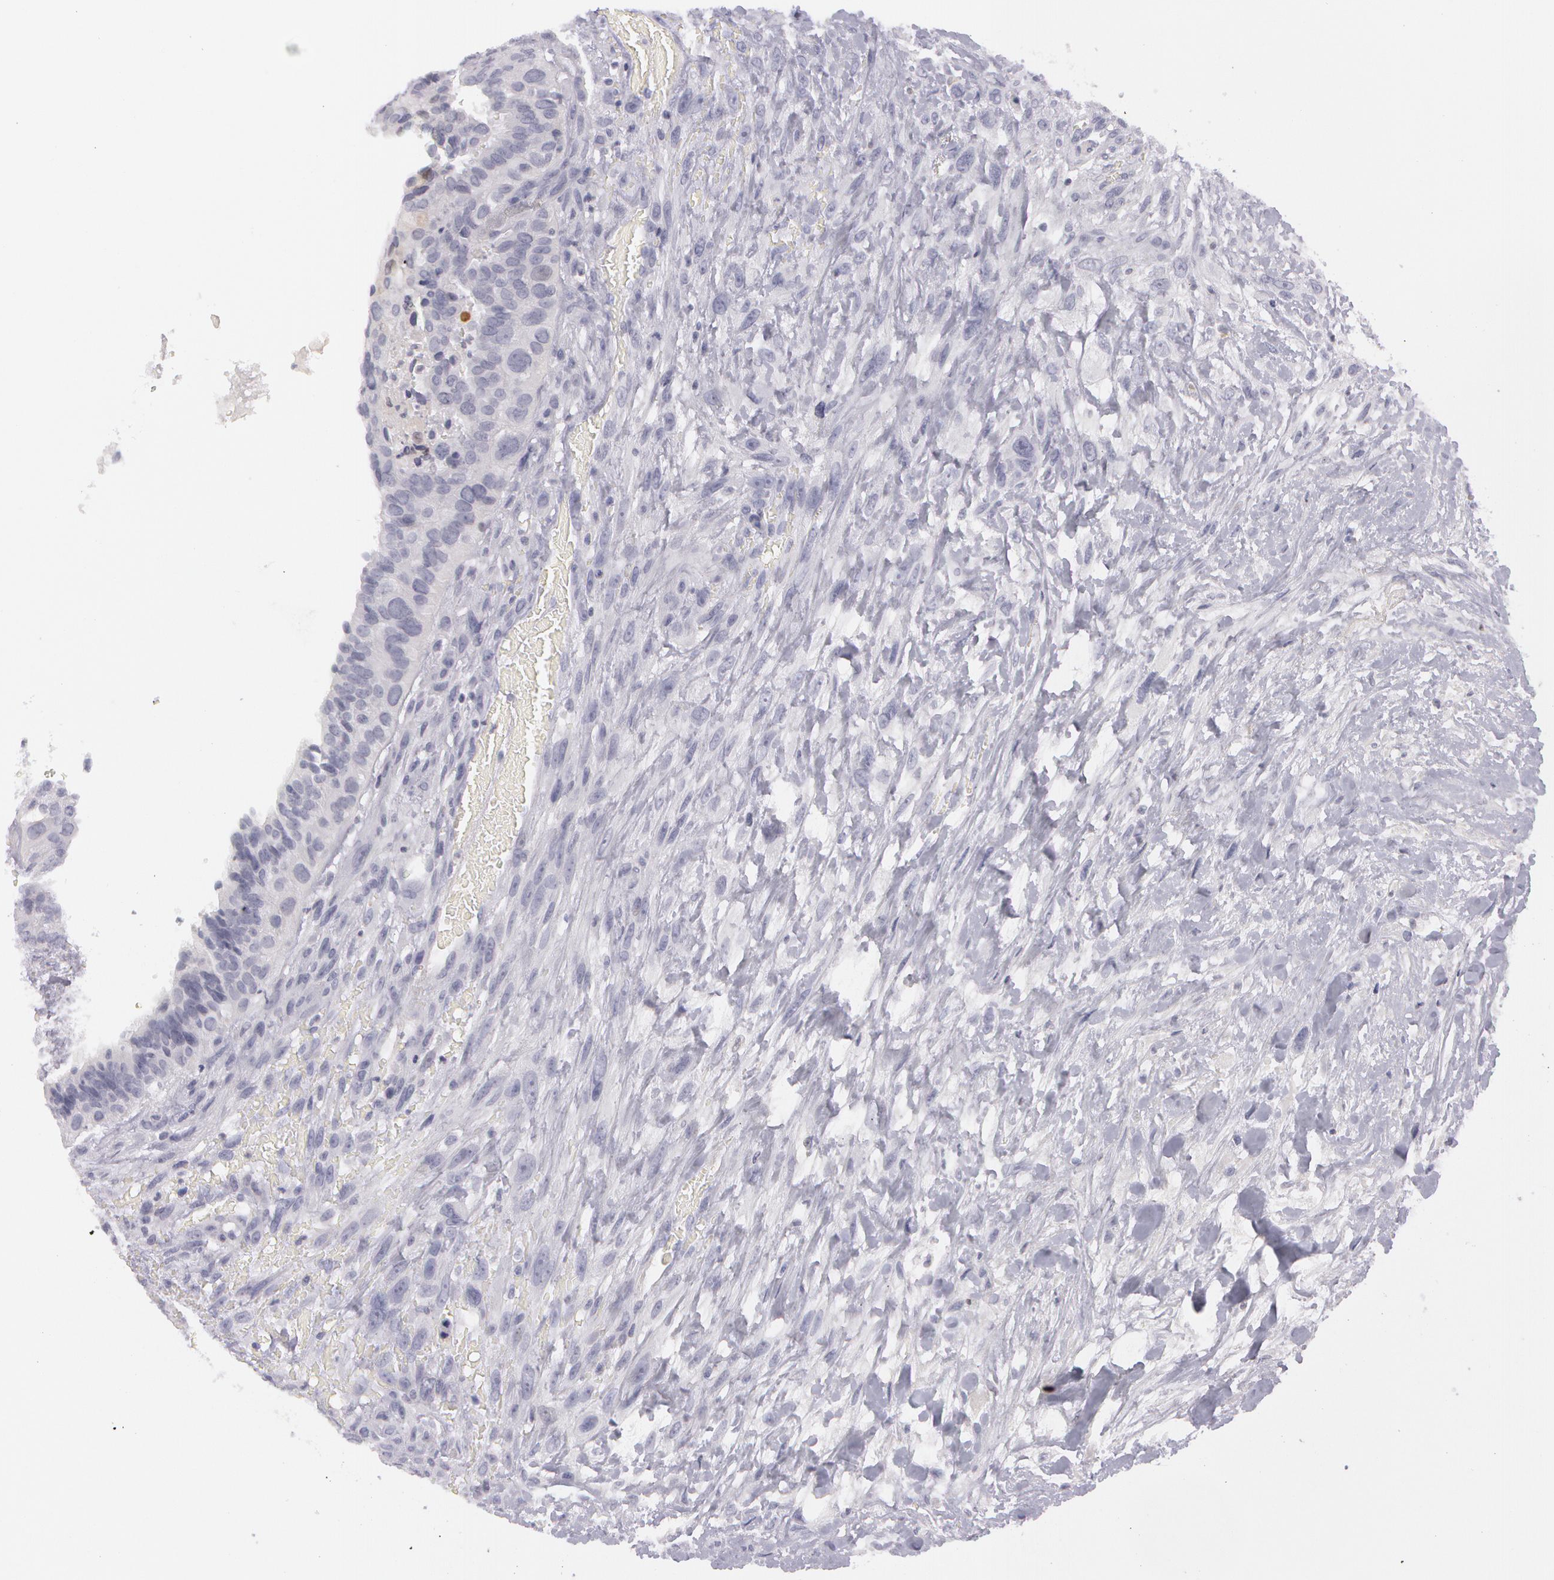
{"staining": {"intensity": "negative", "quantity": "none", "location": "none"}, "tissue": "breast cancer", "cell_type": "Tumor cells", "image_type": "cancer", "snomed": [{"axis": "morphology", "description": "Neoplasm, malignant, NOS"}, {"axis": "topography", "description": "Breast"}], "caption": "This photomicrograph is of breast malignant neoplasm stained with immunohistochemistry (IHC) to label a protein in brown with the nuclei are counter-stained blue. There is no expression in tumor cells. (DAB (3,3'-diaminobenzidine) immunohistochemistry, high magnification).", "gene": "IL1RN", "patient": {"sex": "female", "age": 50}}